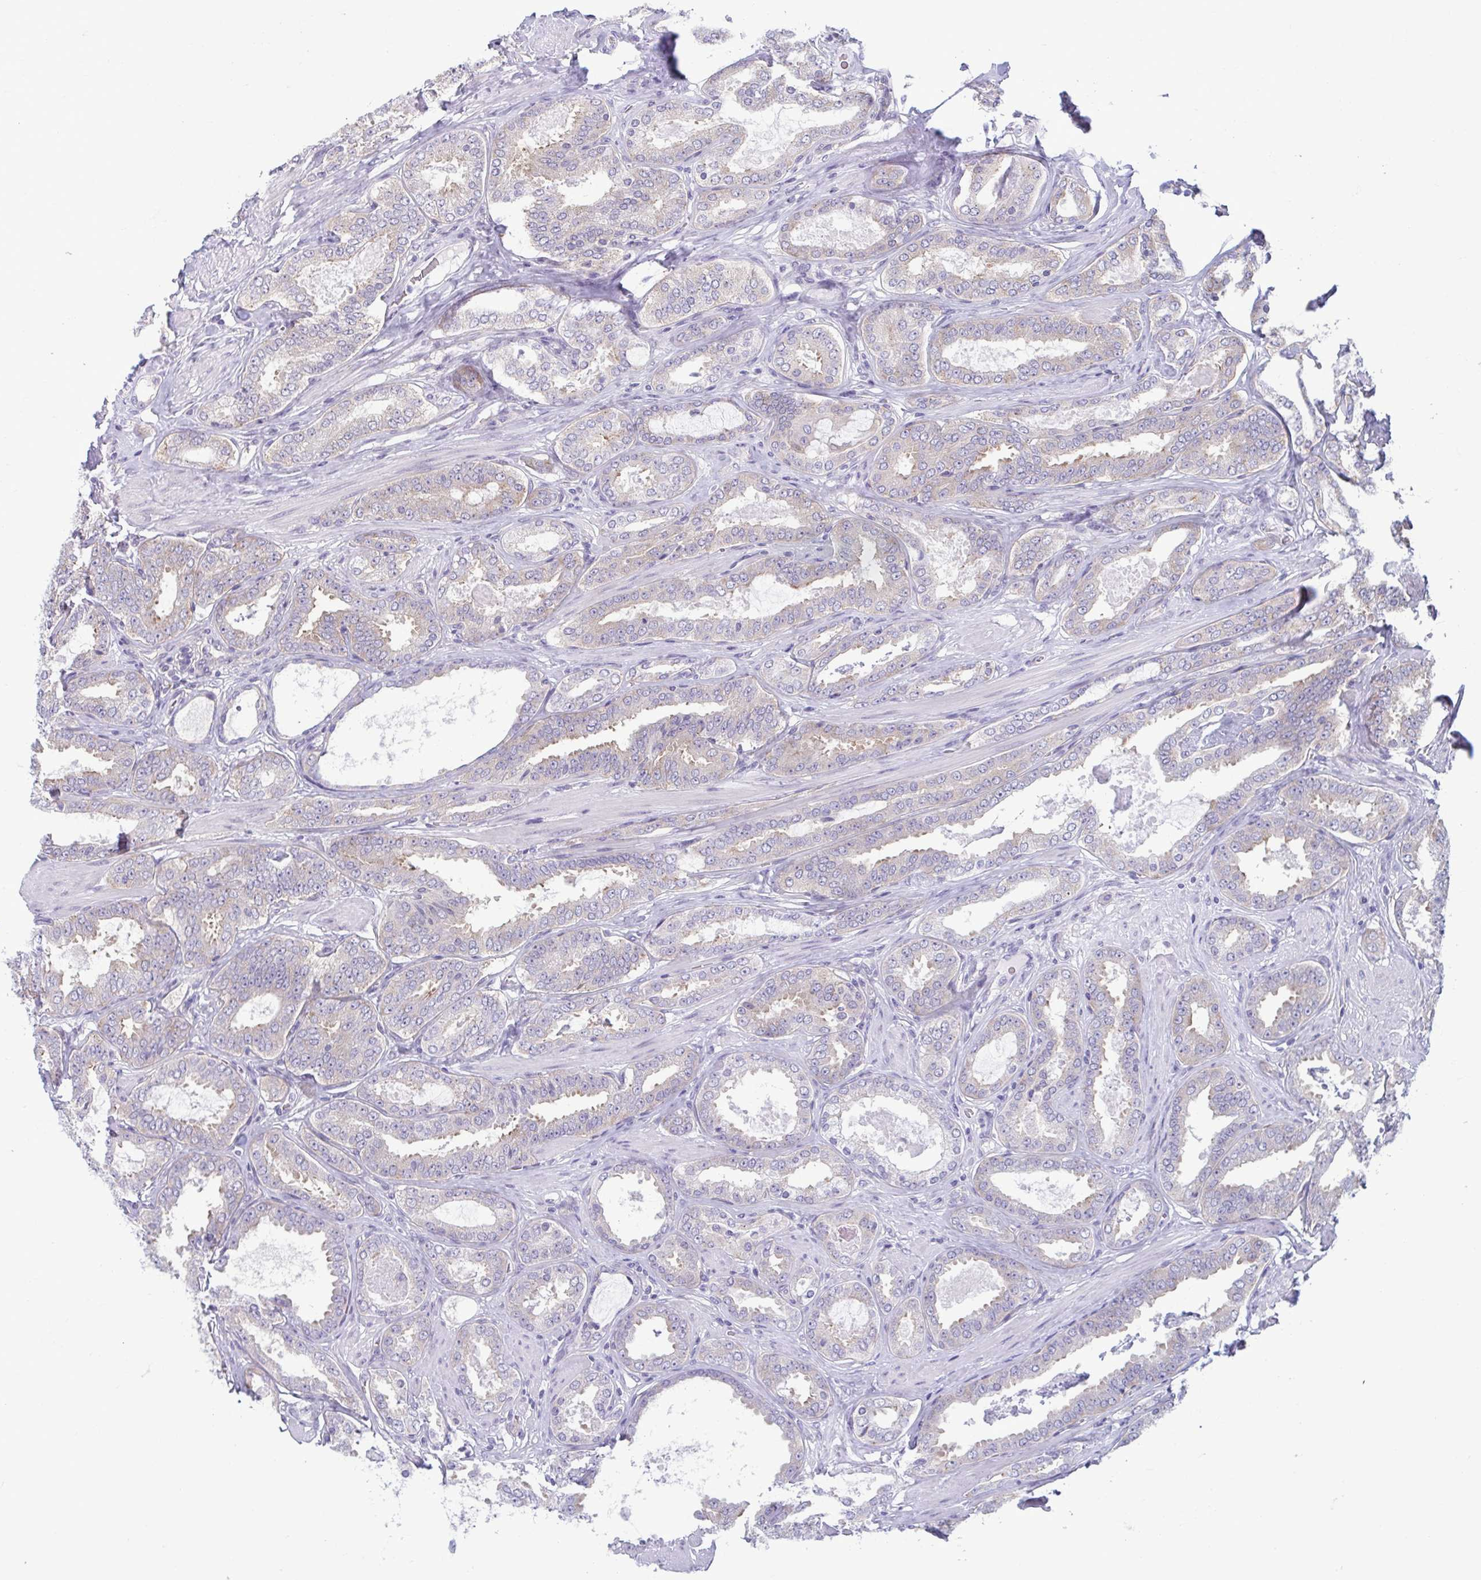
{"staining": {"intensity": "negative", "quantity": "none", "location": "none"}, "tissue": "prostate cancer", "cell_type": "Tumor cells", "image_type": "cancer", "snomed": [{"axis": "morphology", "description": "Adenocarcinoma, High grade"}, {"axis": "topography", "description": "Prostate"}], "caption": "Human prostate cancer (adenocarcinoma (high-grade)) stained for a protein using IHC reveals no positivity in tumor cells.", "gene": "TMEM108", "patient": {"sex": "male", "age": 63}}